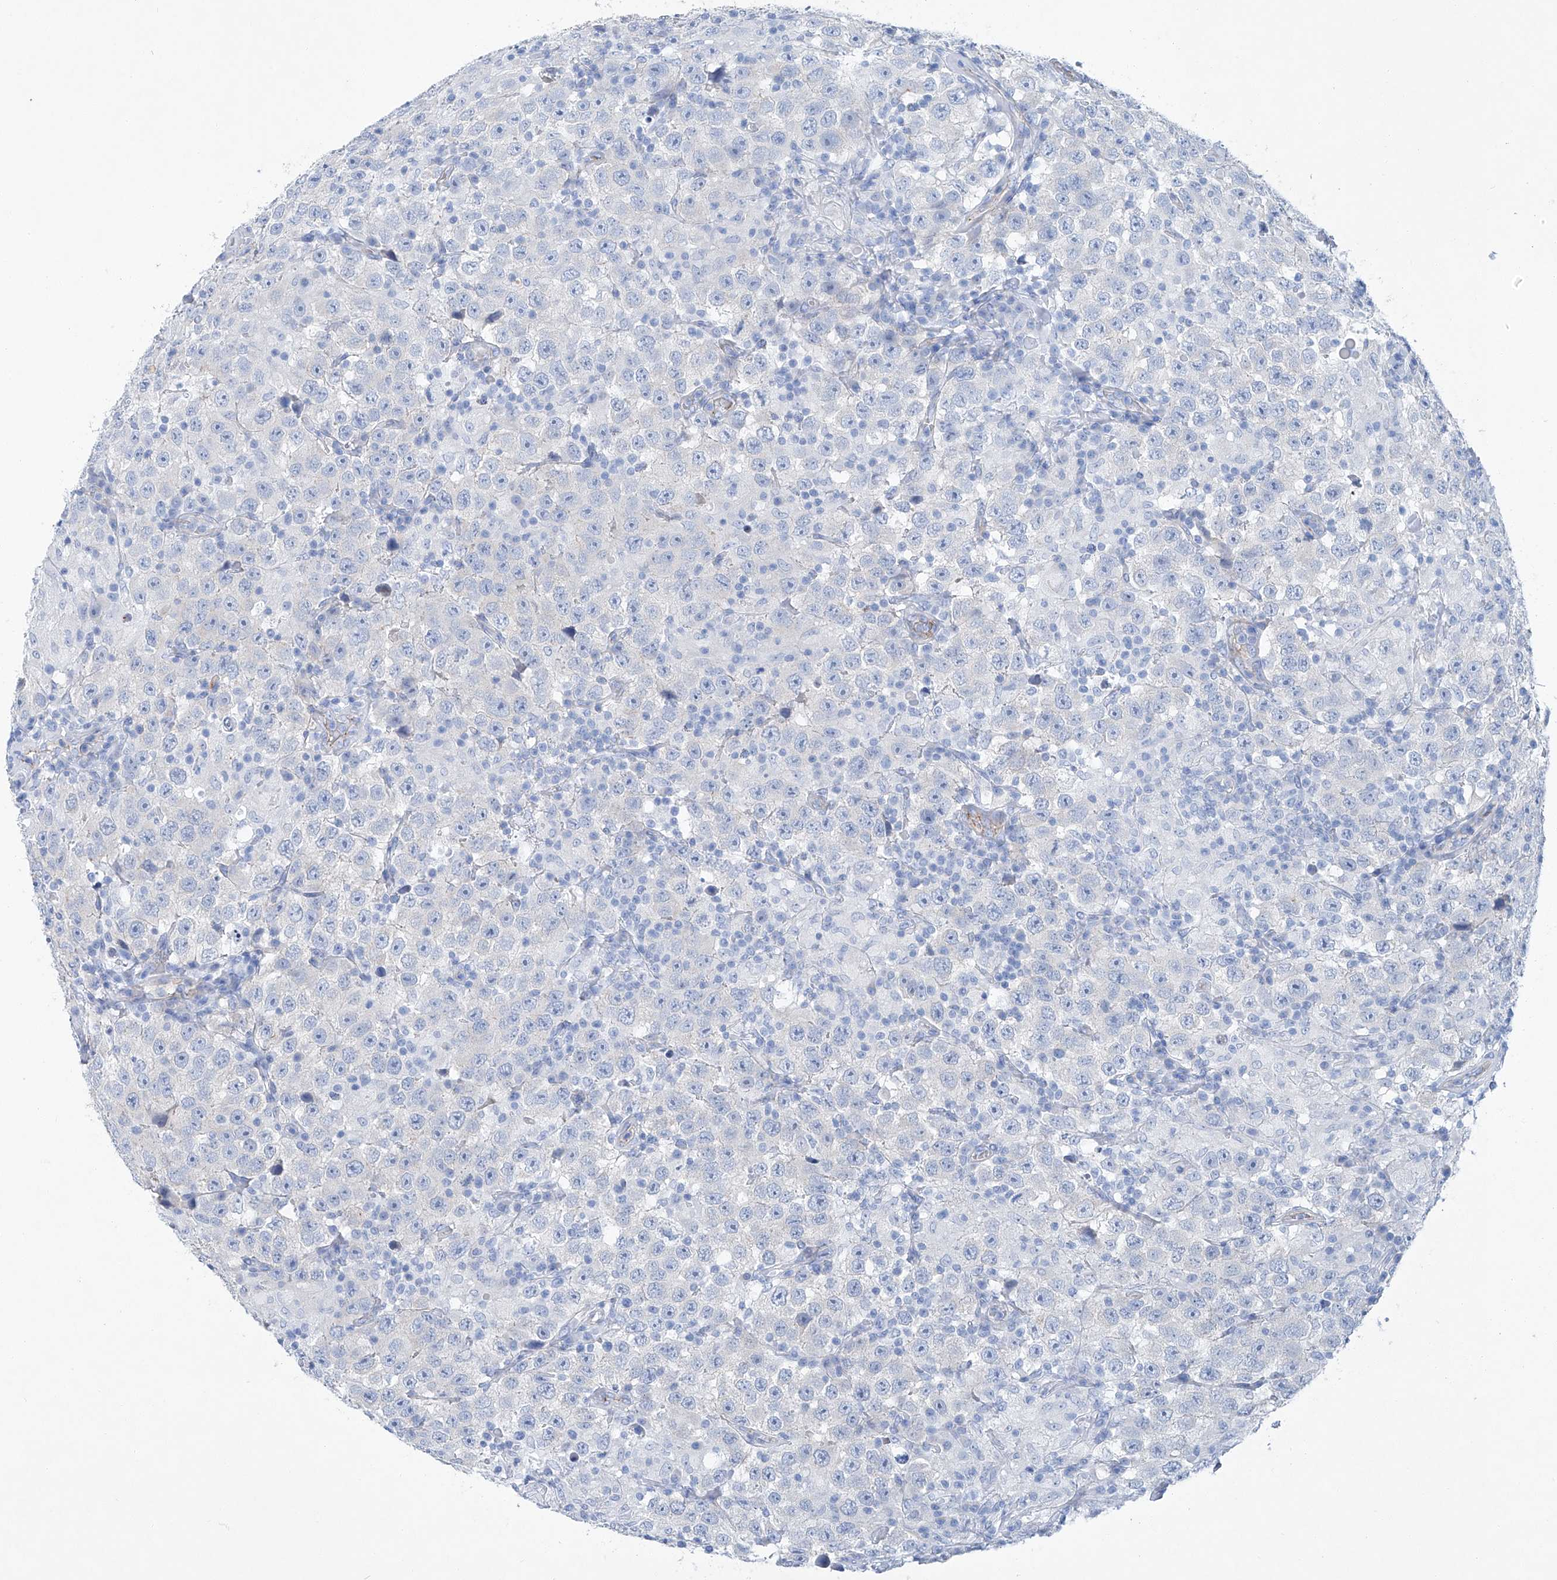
{"staining": {"intensity": "negative", "quantity": "none", "location": "none"}, "tissue": "testis cancer", "cell_type": "Tumor cells", "image_type": "cancer", "snomed": [{"axis": "morphology", "description": "Seminoma, NOS"}, {"axis": "topography", "description": "Testis"}], "caption": "Tumor cells are negative for brown protein staining in testis cancer (seminoma). (DAB IHC visualized using brightfield microscopy, high magnification).", "gene": "MAGI1", "patient": {"sex": "male", "age": 41}}